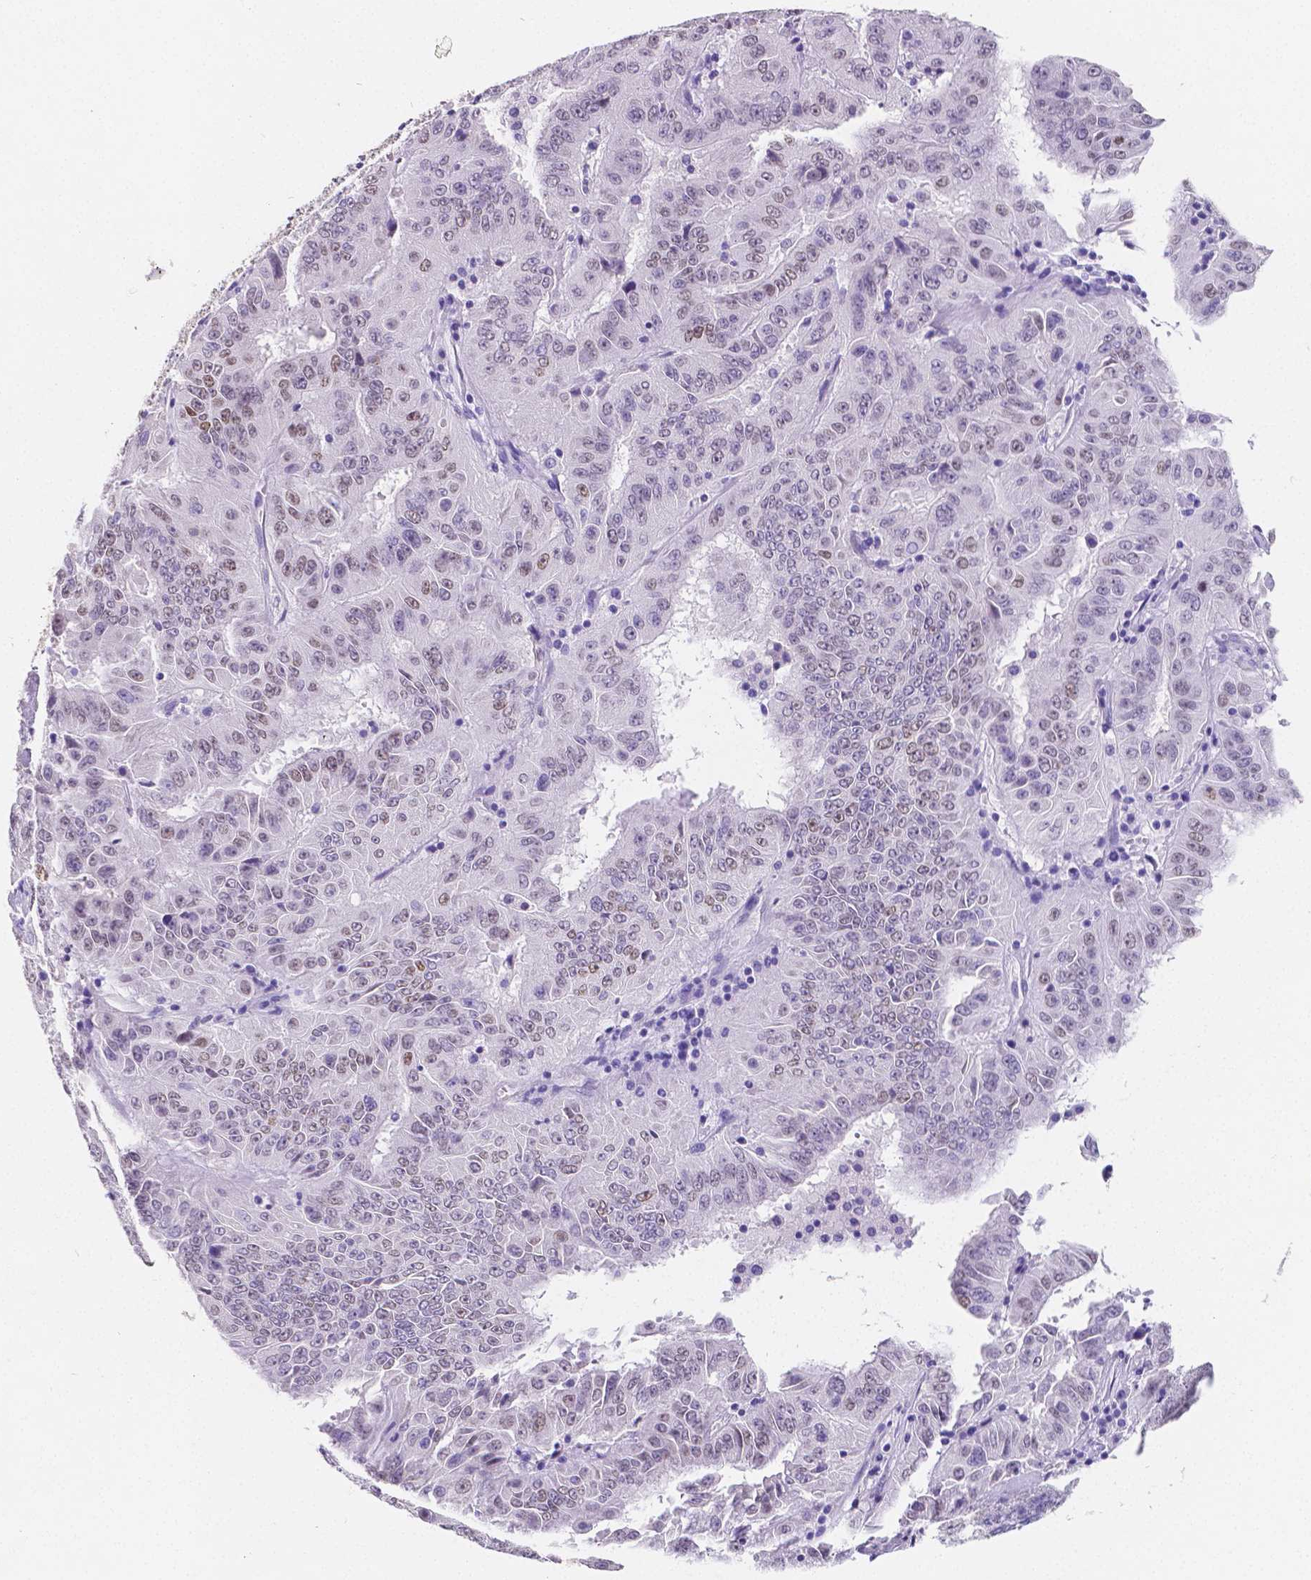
{"staining": {"intensity": "weak", "quantity": "25%-75%", "location": "nuclear"}, "tissue": "pancreatic cancer", "cell_type": "Tumor cells", "image_type": "cancer", "snomed": [{"axis": "morphology", "description": "Adenocarcinoma, NOS"}, {"axis": "topography", "description": "Pancreas"}], "caption": "IHC of pancreatic cancer (adenocarcinoma) demonstrates low levels of weak nuclear staining in about 25%-75% of tumor cells.", "gene": "SATB2", "patient": {"sex": "male", "age": 63}}